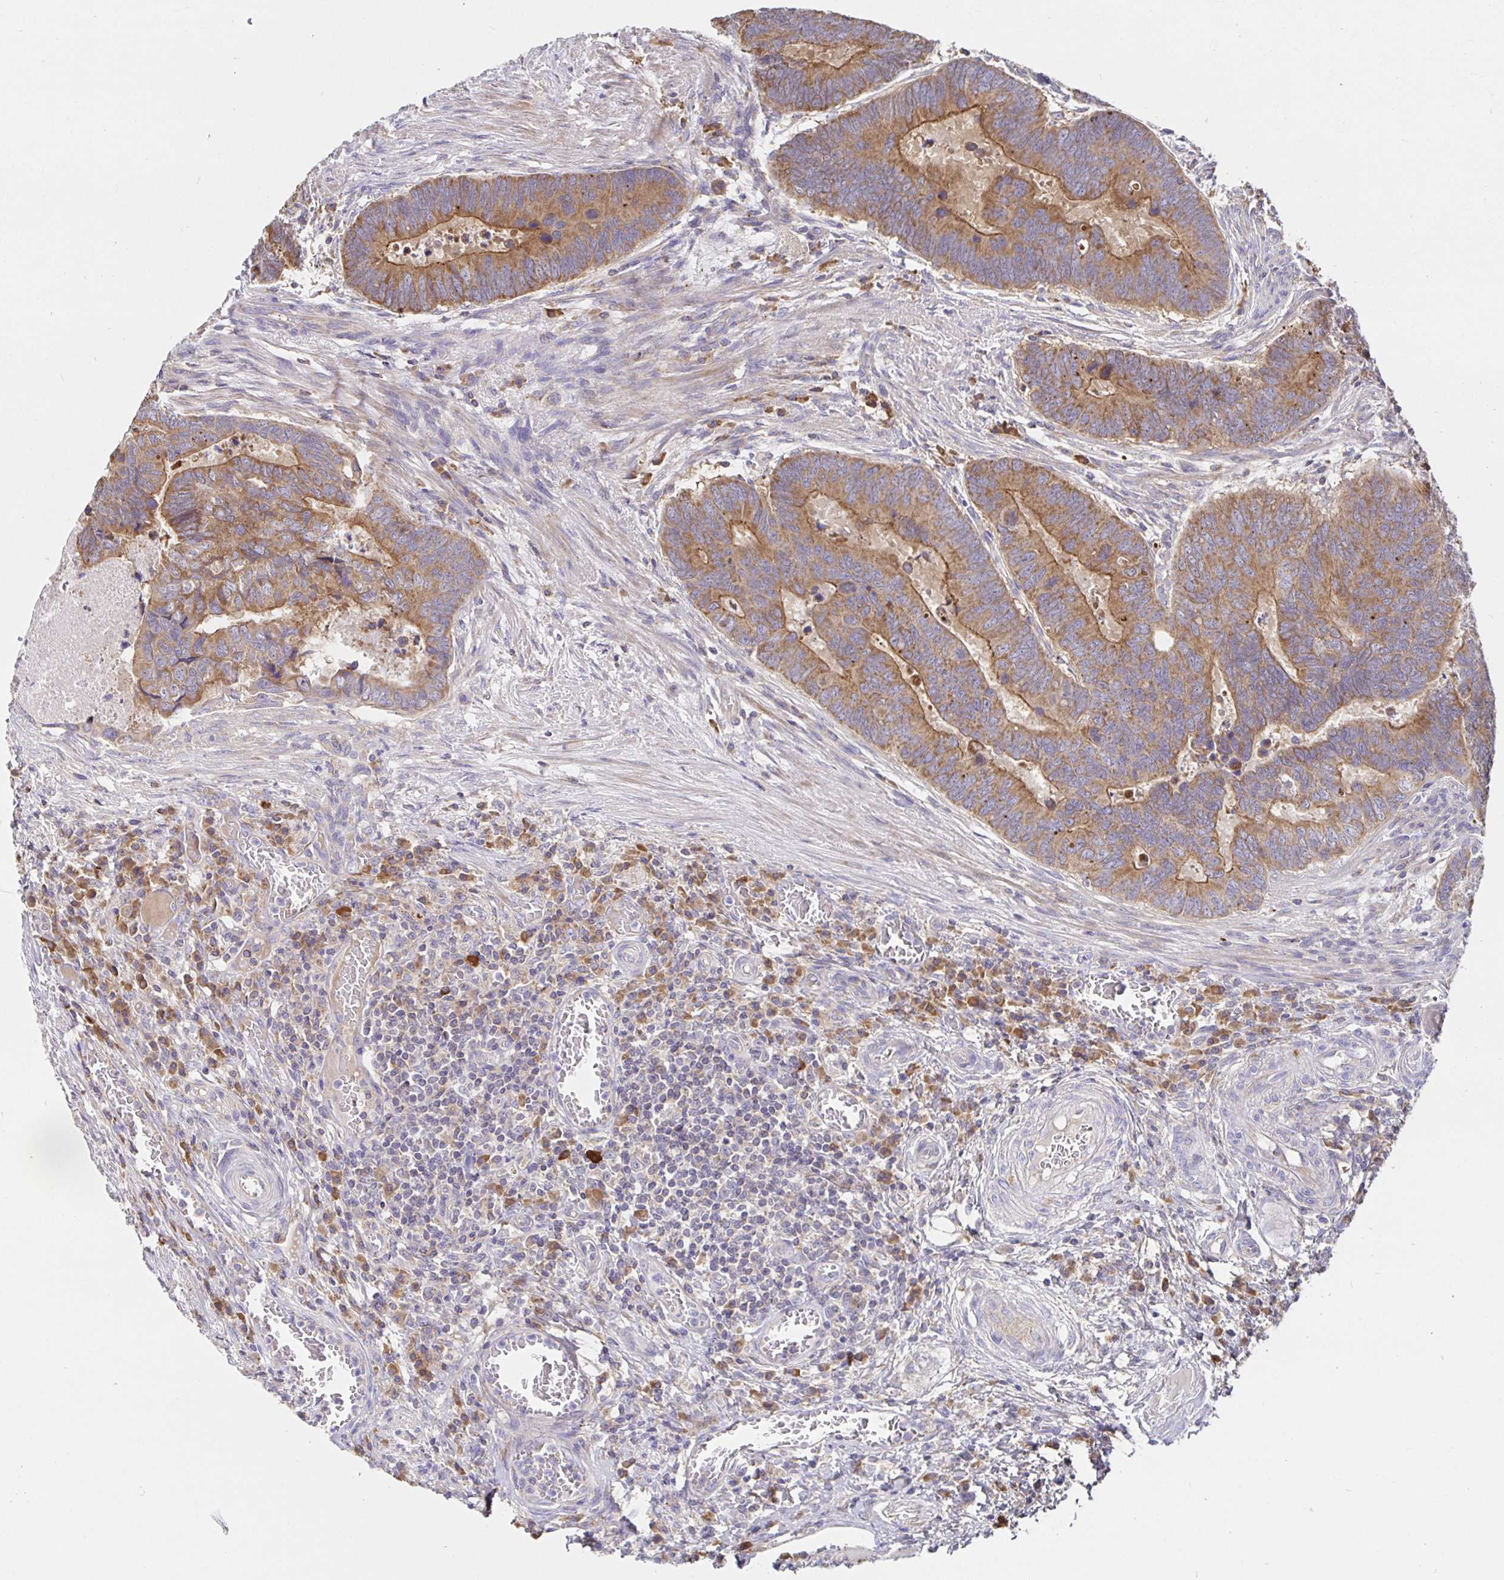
{"staining": {"intensity": "moderate", "quantity": ">75%", "location": "cytoplasmic/membranous"}, "tissue": "colorectal cancer", "cell_type": "Tumor cells", "image_type": "cancer", "snomed": [{"axis": "morphology", "description": "Adenocarcinoma, NOS"}, {"axis": "topography", "description": "Colon"}], "caption": "Immunohistochemical staining of colorectal cancer (adenocarcinoma) displays moderate cytoplasmic/membranous protein expression in approximately >75% of tumor cells.", "gene": "PRDX3", "patient": {"sex": "male", "age": 62}}